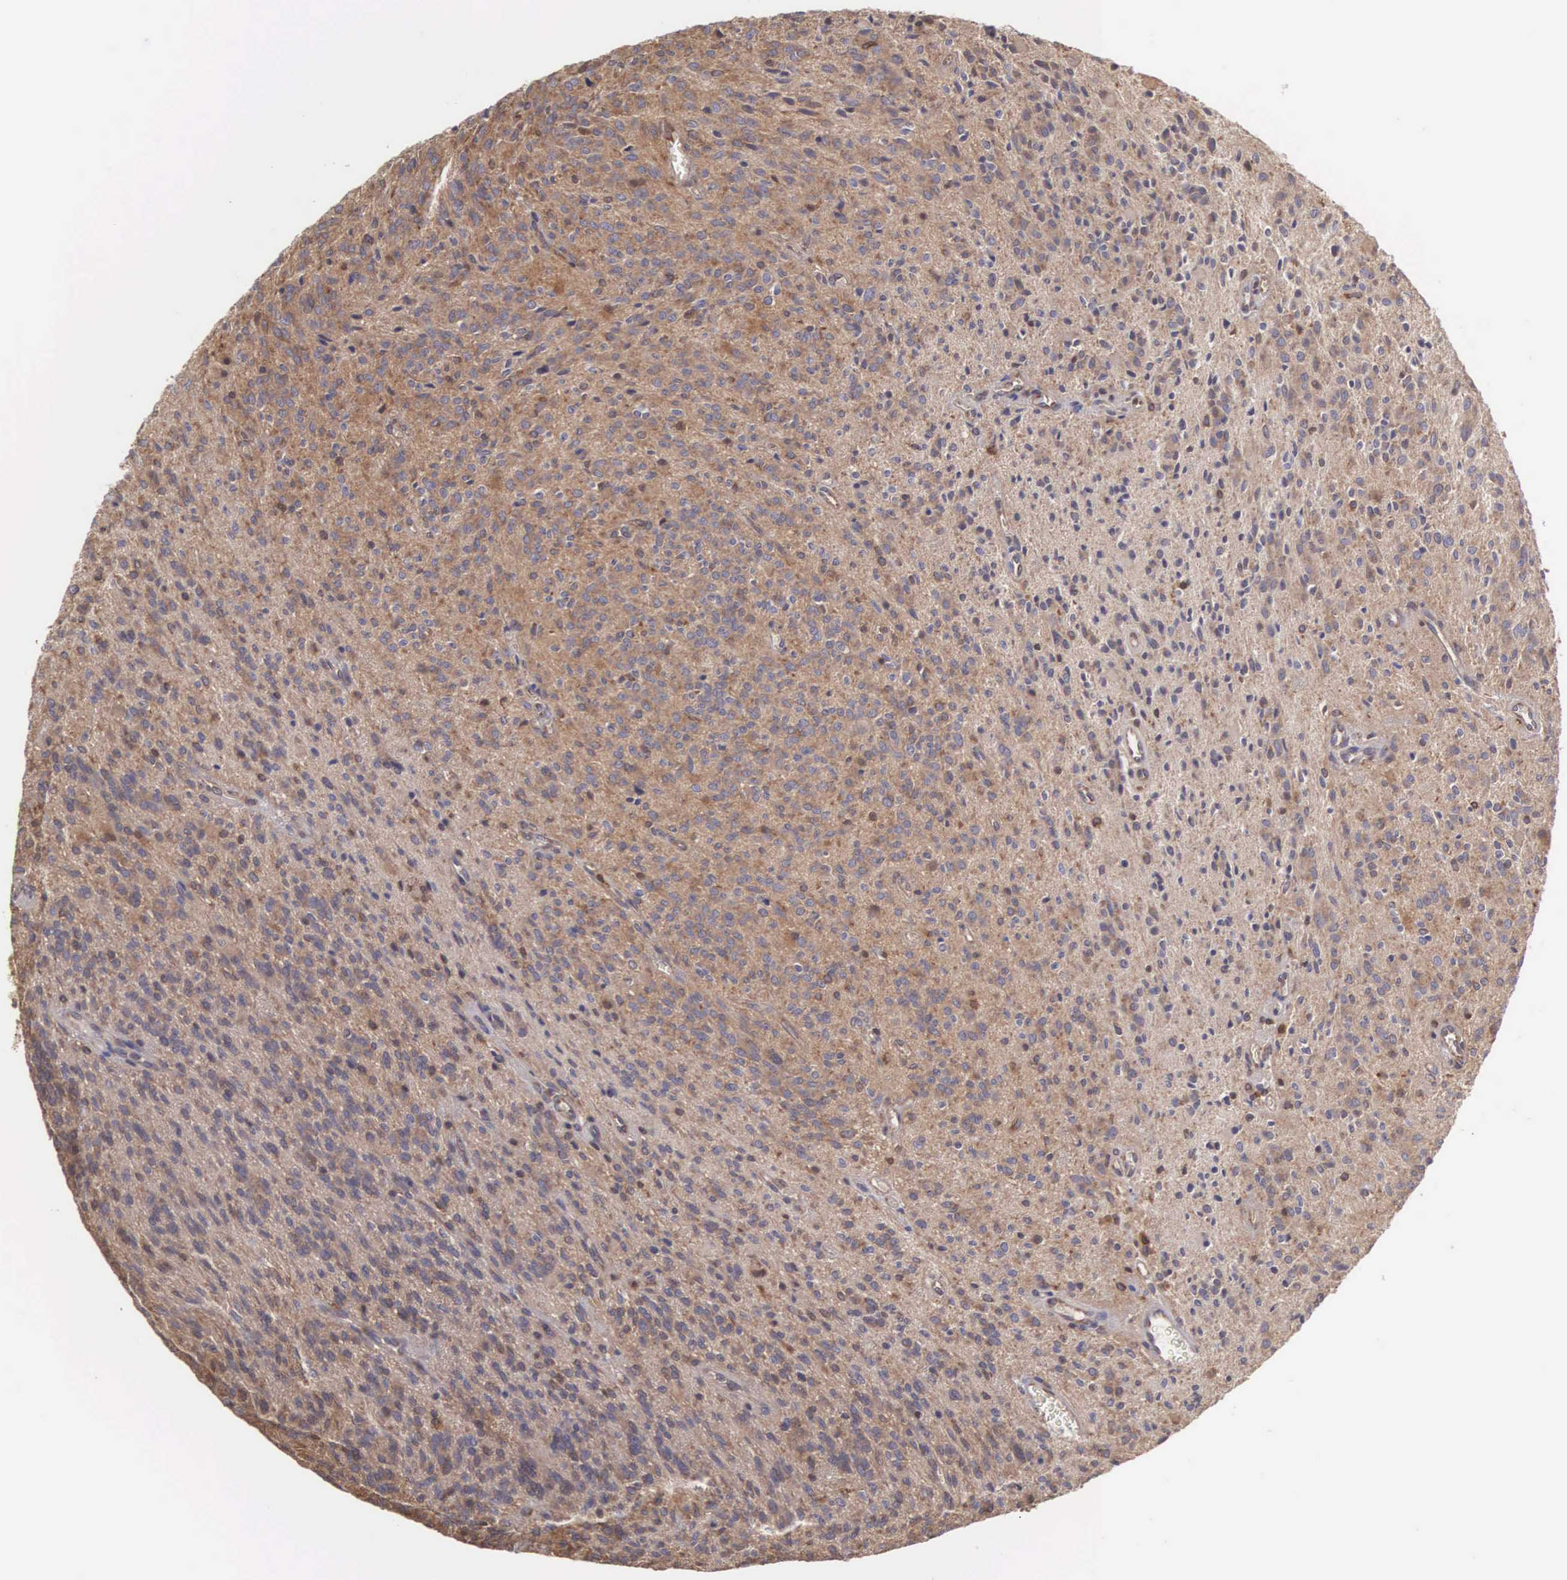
{"staining": {"intensity": "moderate", "quantity": ">75%", "location": "cytoplasmic/membranous"}, "tissue": "glioma", "cell_type": "Tumor cells", "image_type": "cancer", "snomed": [{"axis": "morphology", "description": "Glioma, malignant, Low grade"}, {"axis": "topography", "description": "Brain"}], "caption": "Moderate cytoplasmic/membranous positivity for a protein is present in approximately >75% of tumor cells of glioma using immunohistochemistry (IHC).", "gene": "DHRS1", "patient": {"sex": "female", "age": 15}}